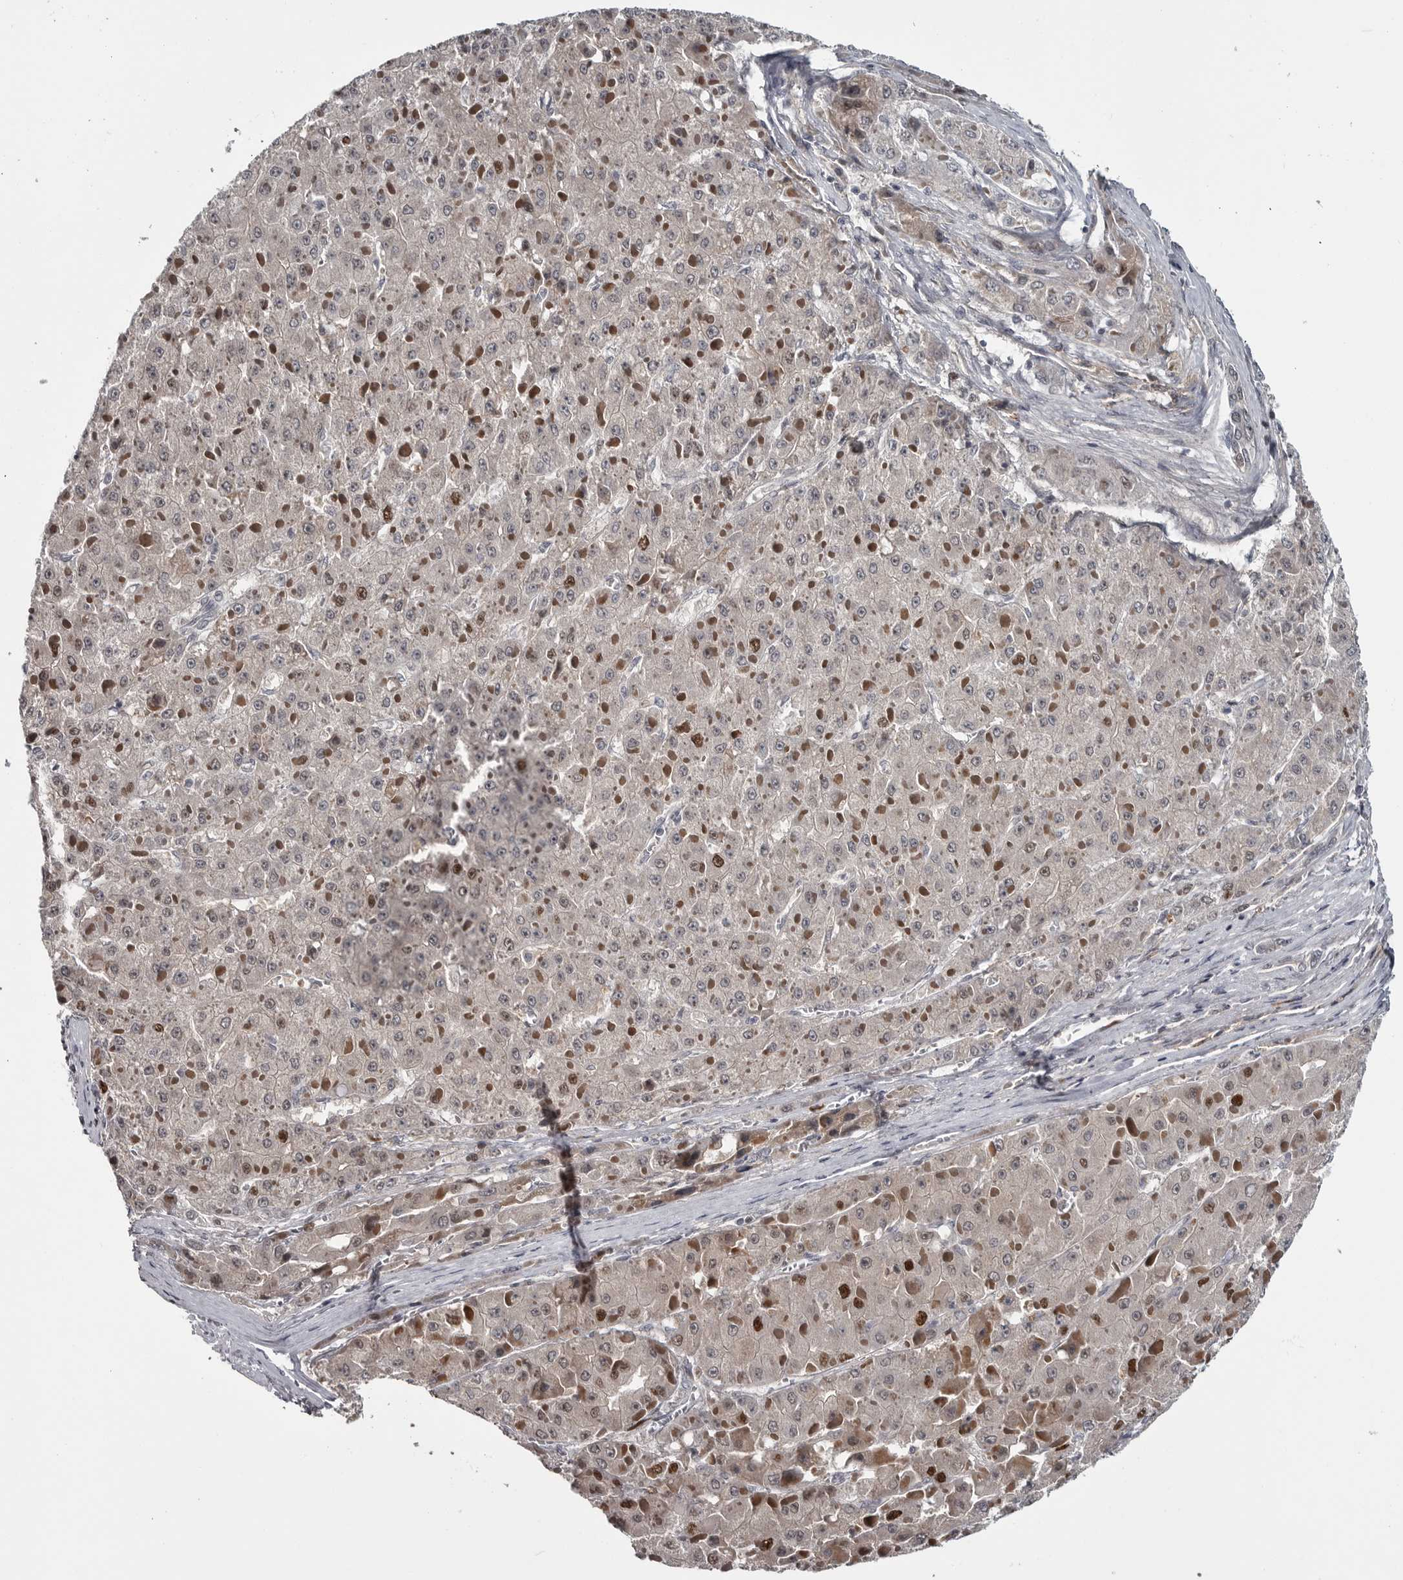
{"staining": {"intensity": "moderate", "quantity": "25%-75%", "location": "nuclear"}, "tissue": "liver cancer", "cell_type": "Tumor cells", "image_type": "cancer", "snomed": [{"axis": "morphology", "description": "Carcinoma, Hepatocellular, NOS"}, {"axis": "topography", "description": "Liver"}], "caption": "High-power microscopy captured an immunohistochemistry photomicrograph of hepatocellular carcinoma (liver), revealing moderate nuclear staining in approximately 25%-75% of tumor cells. (DAB IHC with brightfield microscopy, high magnification).", "gene": "ZNF277", "patient": {"sex": "female", "age": 73}}